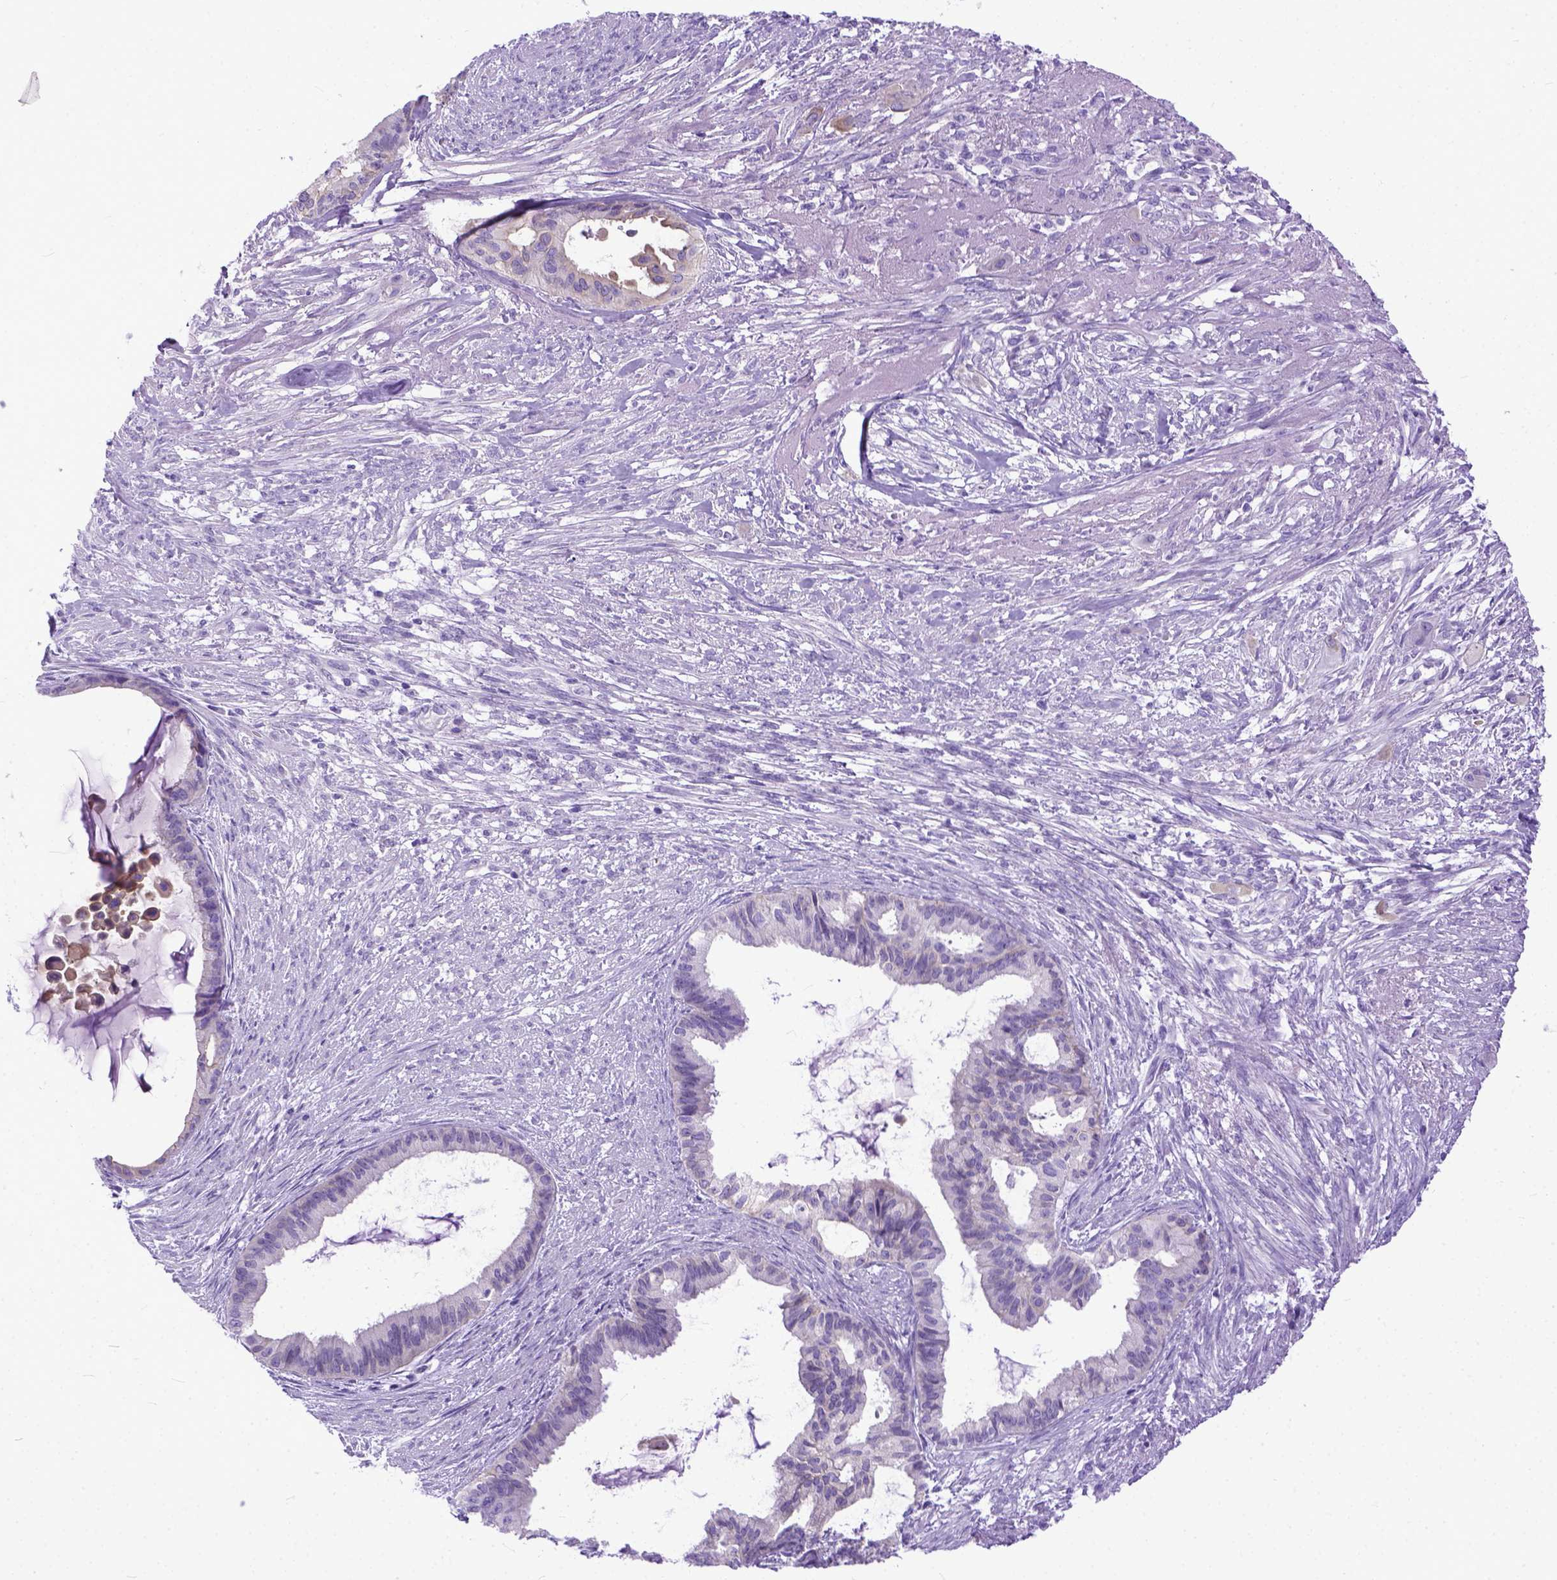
{"staining": {"intensity": "weak", "quantity": "25%-75%", "location": "cytoplasmic/membranous"}, "tissue": "endometrial cancer", "cell_type": "Tumor cells", "image_type": "cancer", "snomed": [{"axis": "morphology", "description": "Adenocarcinoma, NOS"}, {"axis": "topography", "description": "Endometrium"}], "caption": "IHC of adenocarcinoma (endometrial) shows low levels of weak cytoplasmic/membranous positivity in about 25%-75% of tumor cells.", "gene": "PPL", "patient": {"sex": "female", "age": 86}}